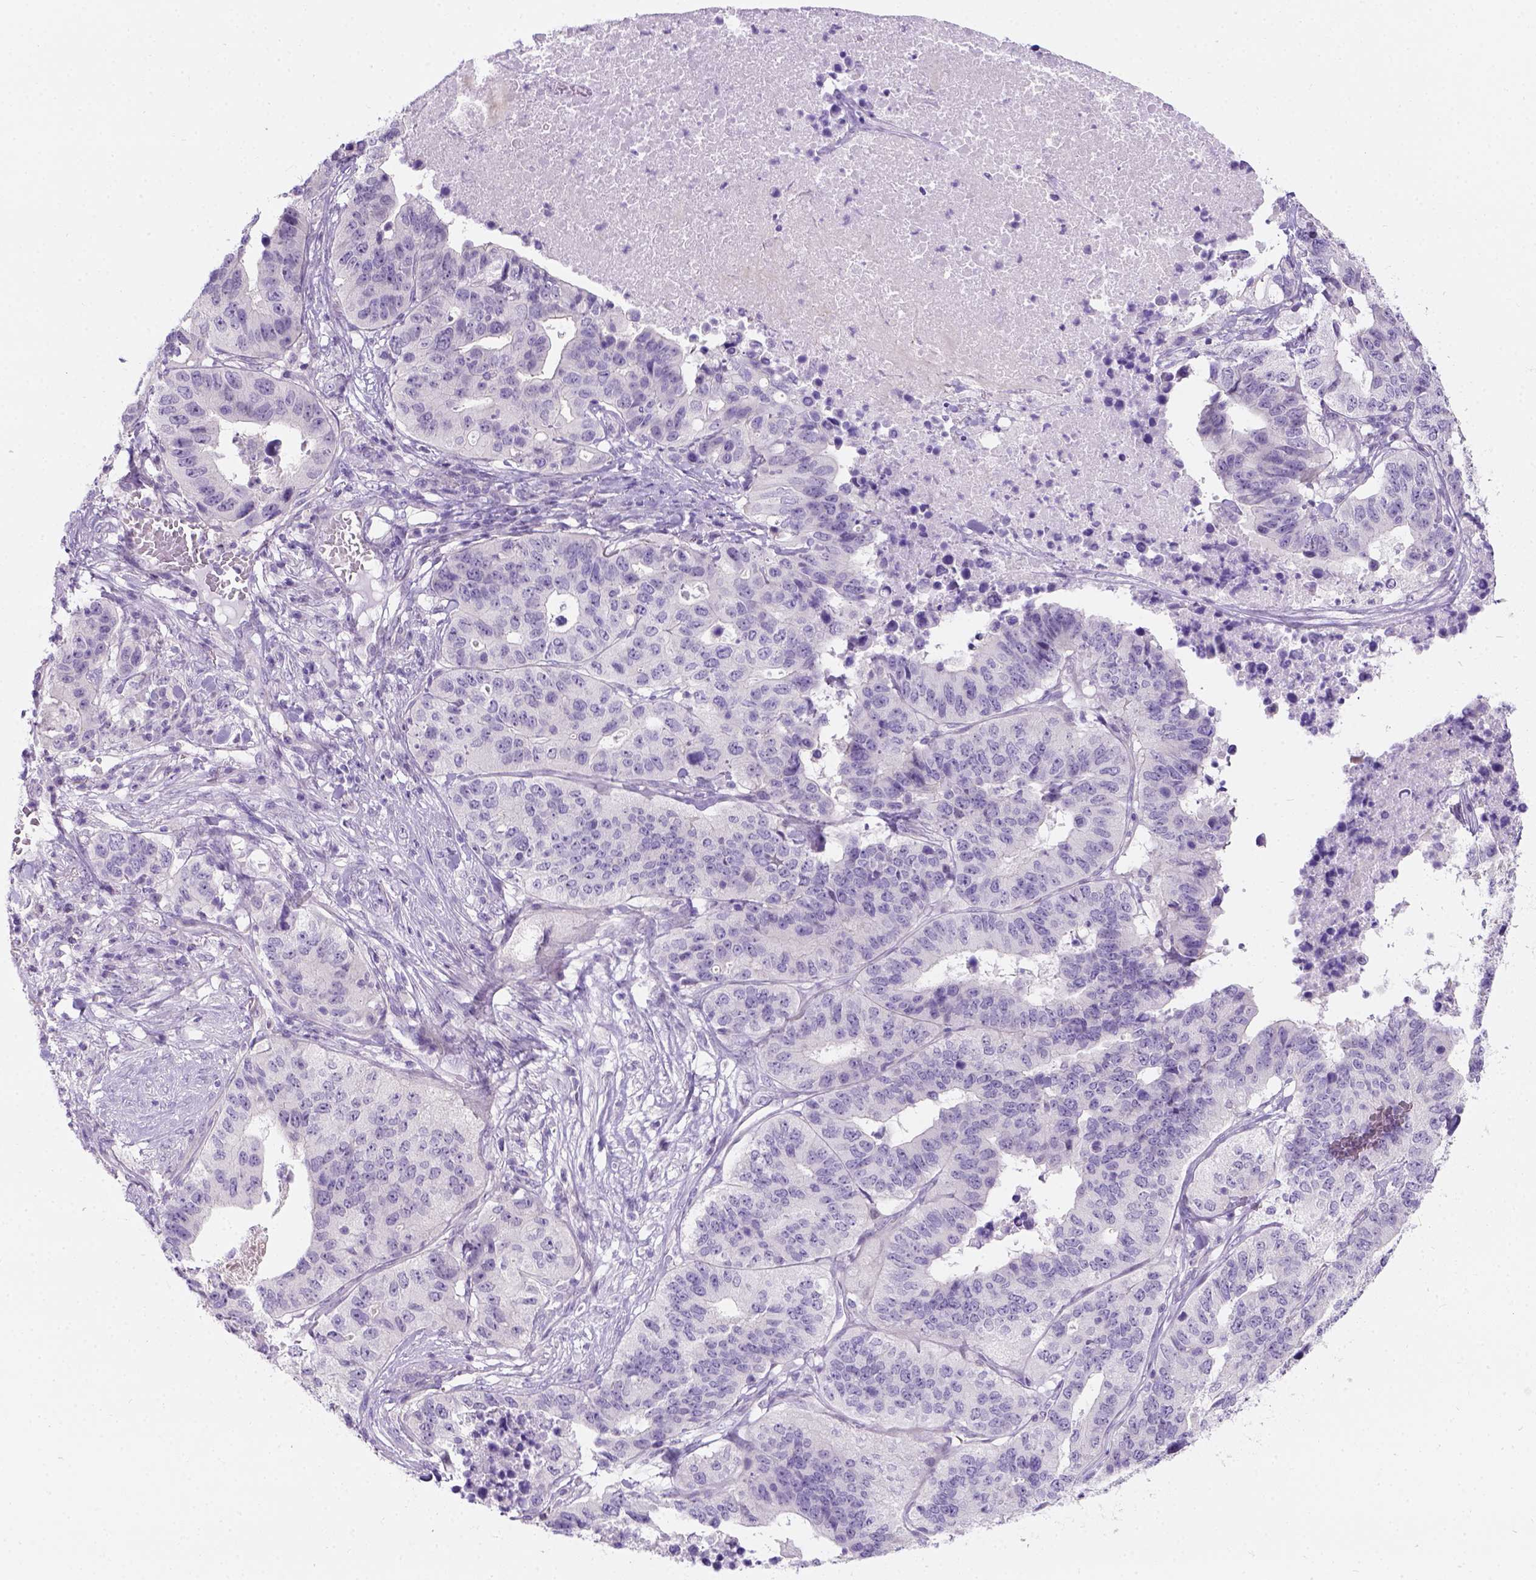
{"staining": {"intensity": "negative", "quantity": "none", "location": "none"}, "tissue": "stomach cancer", "cell_type": "Tumor cells", "image_type": "cancer", "snomed": [{"axis": "morphology", "description": "Adenocarcinoma, NOS"}, {"axis": "topography", "description": "Stomach, upper"}], "caption": "Stomach cancer (adenocarcinoma) was stained to show a protein in brown. There is no significant staining in tumor cells.", "gene": "C20orf144", "patient": {"sex": "female", "age": 67}}